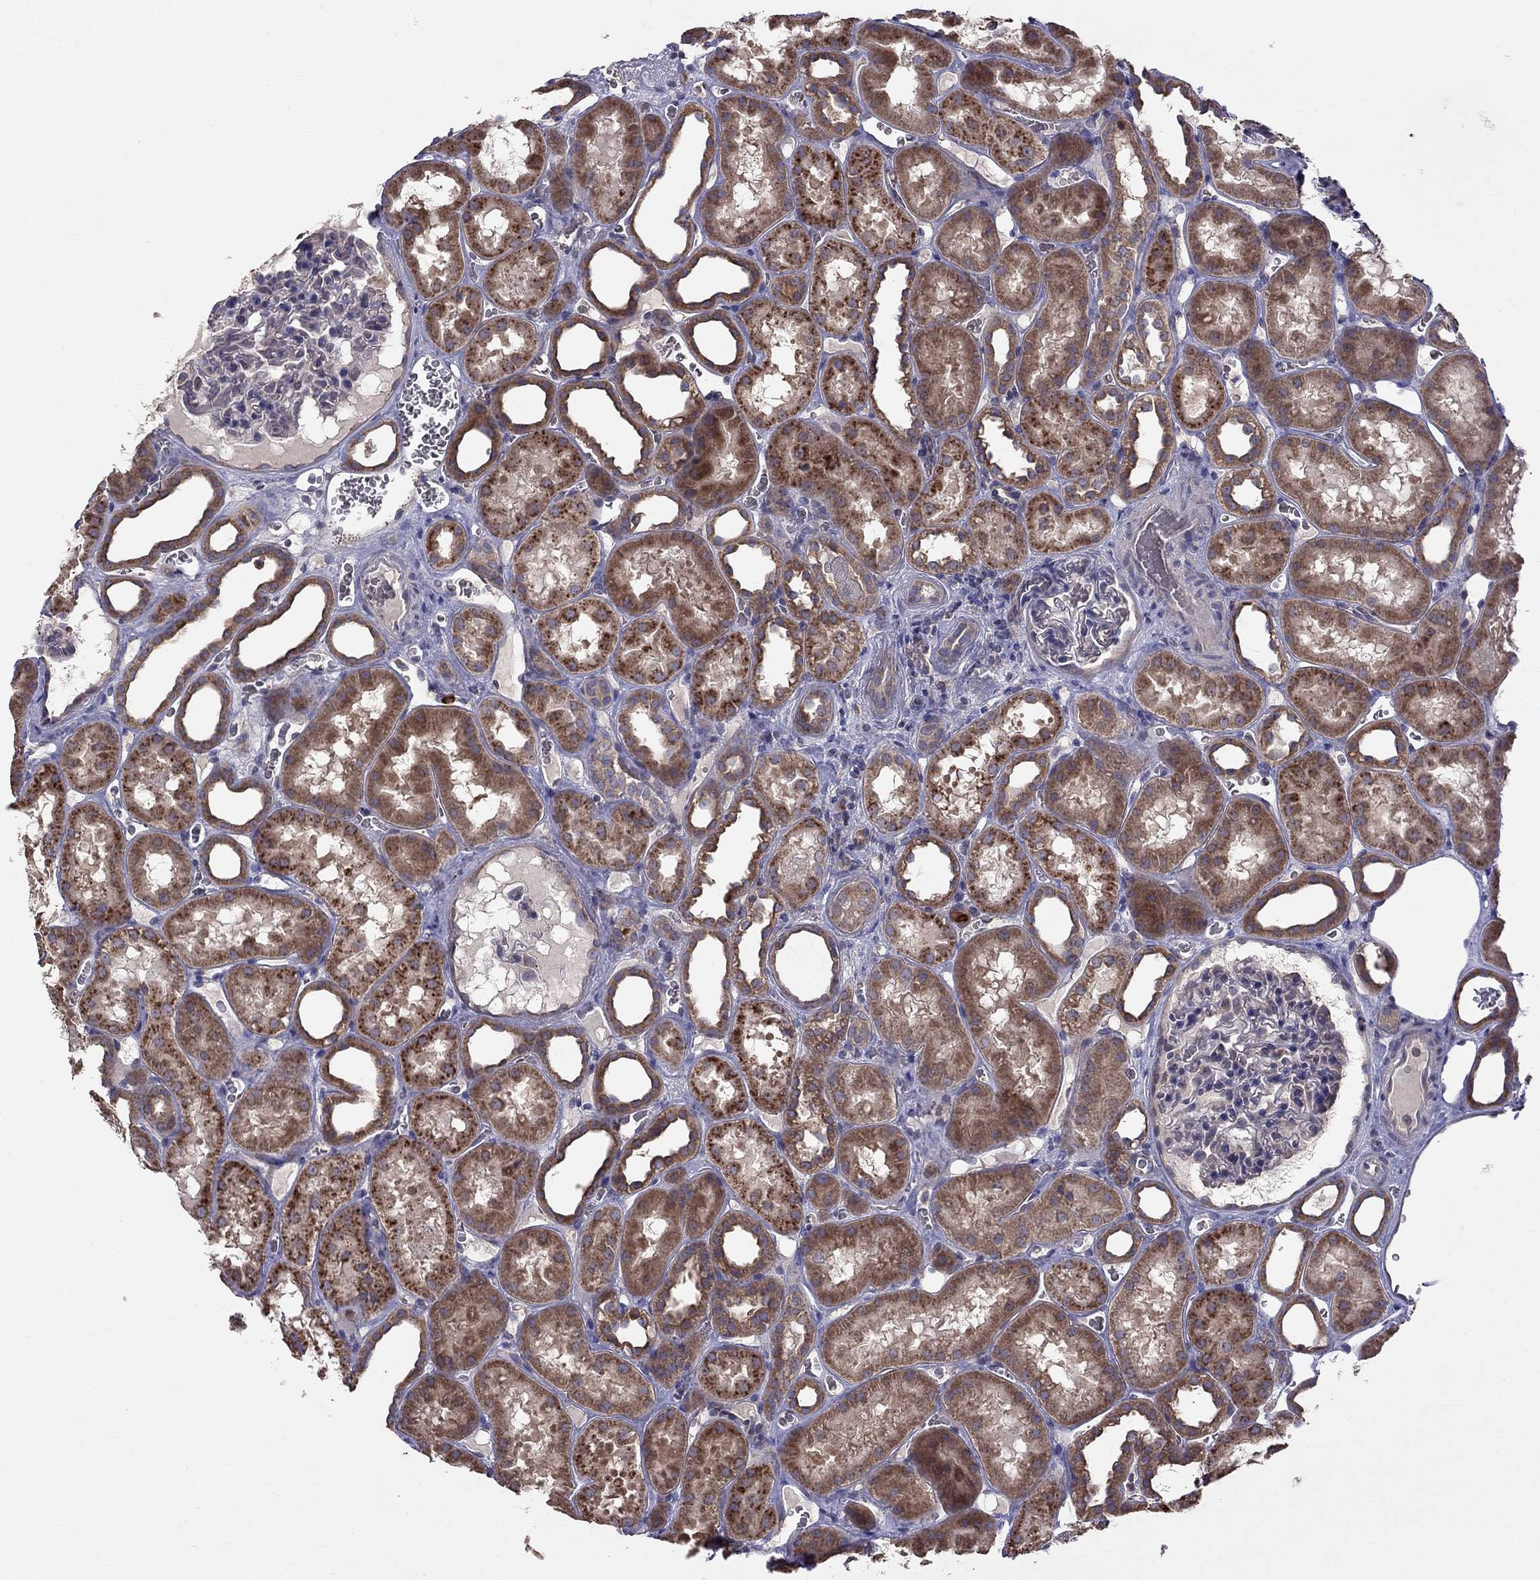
{"staining": {"intensity": "negative", "quantity": "none", "location": "none"}, "tissue": "kidney", "cell_type": "Cells in glomeruli", "image_type": "normal", "snomed": [{"axis": "morphology", "description": "Normal tissue, NOS"}, {"axis": "topography", "description": "Kidney"}], "caption": "Kidney was stained to show a protein in brown. There is no significant positivity in cells in glomeruli. (Brightfield microscopy of DAB immunohistochemistry at high magnification).", "gene": "PIK3CG", "patient": {"sex": "female", "age": 41}}